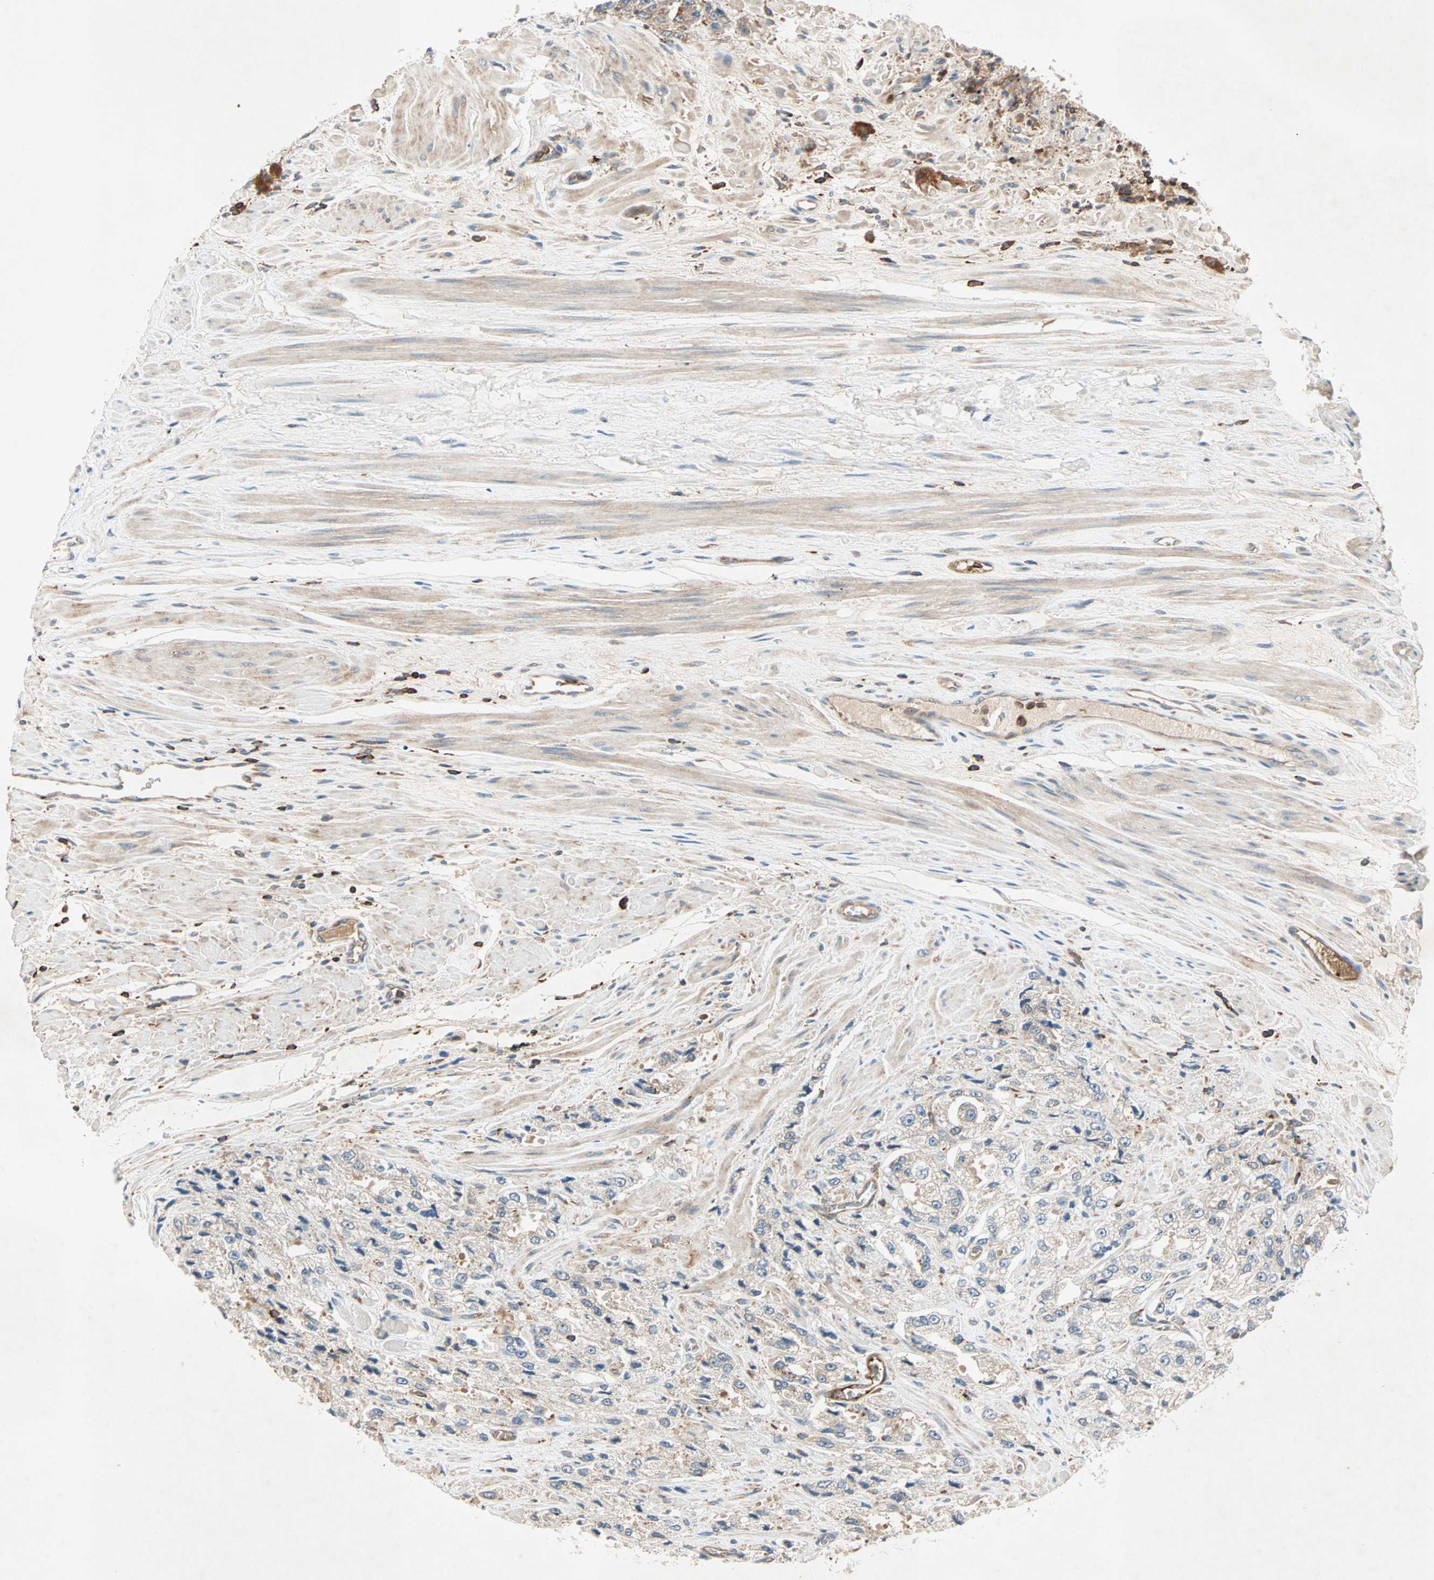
{"staining": {"intensity": "weak", "quantity": ">75%", "location": "cytoplasmic/membranous"}, "tissue": "prostate cancer", "cell_type": "Tumor cells", "image_type": "cancer", "snomed": [{"axis": "morphology", "description": "Adenocarcinoma, High grade"}, {"axis": "topography", "description": "Prostate"}], "caption": "Immunohistochemistry (DAB (3,3'-diaminobenzidine)) staining of human prostate cancer (high-grade adenocarcinoma) exhibits weak cytoplasmic/membranous protein expression in approximately >75% of tumor cells.", "gene": "TEC", "patient": {"sex": "male", "age": 58}}